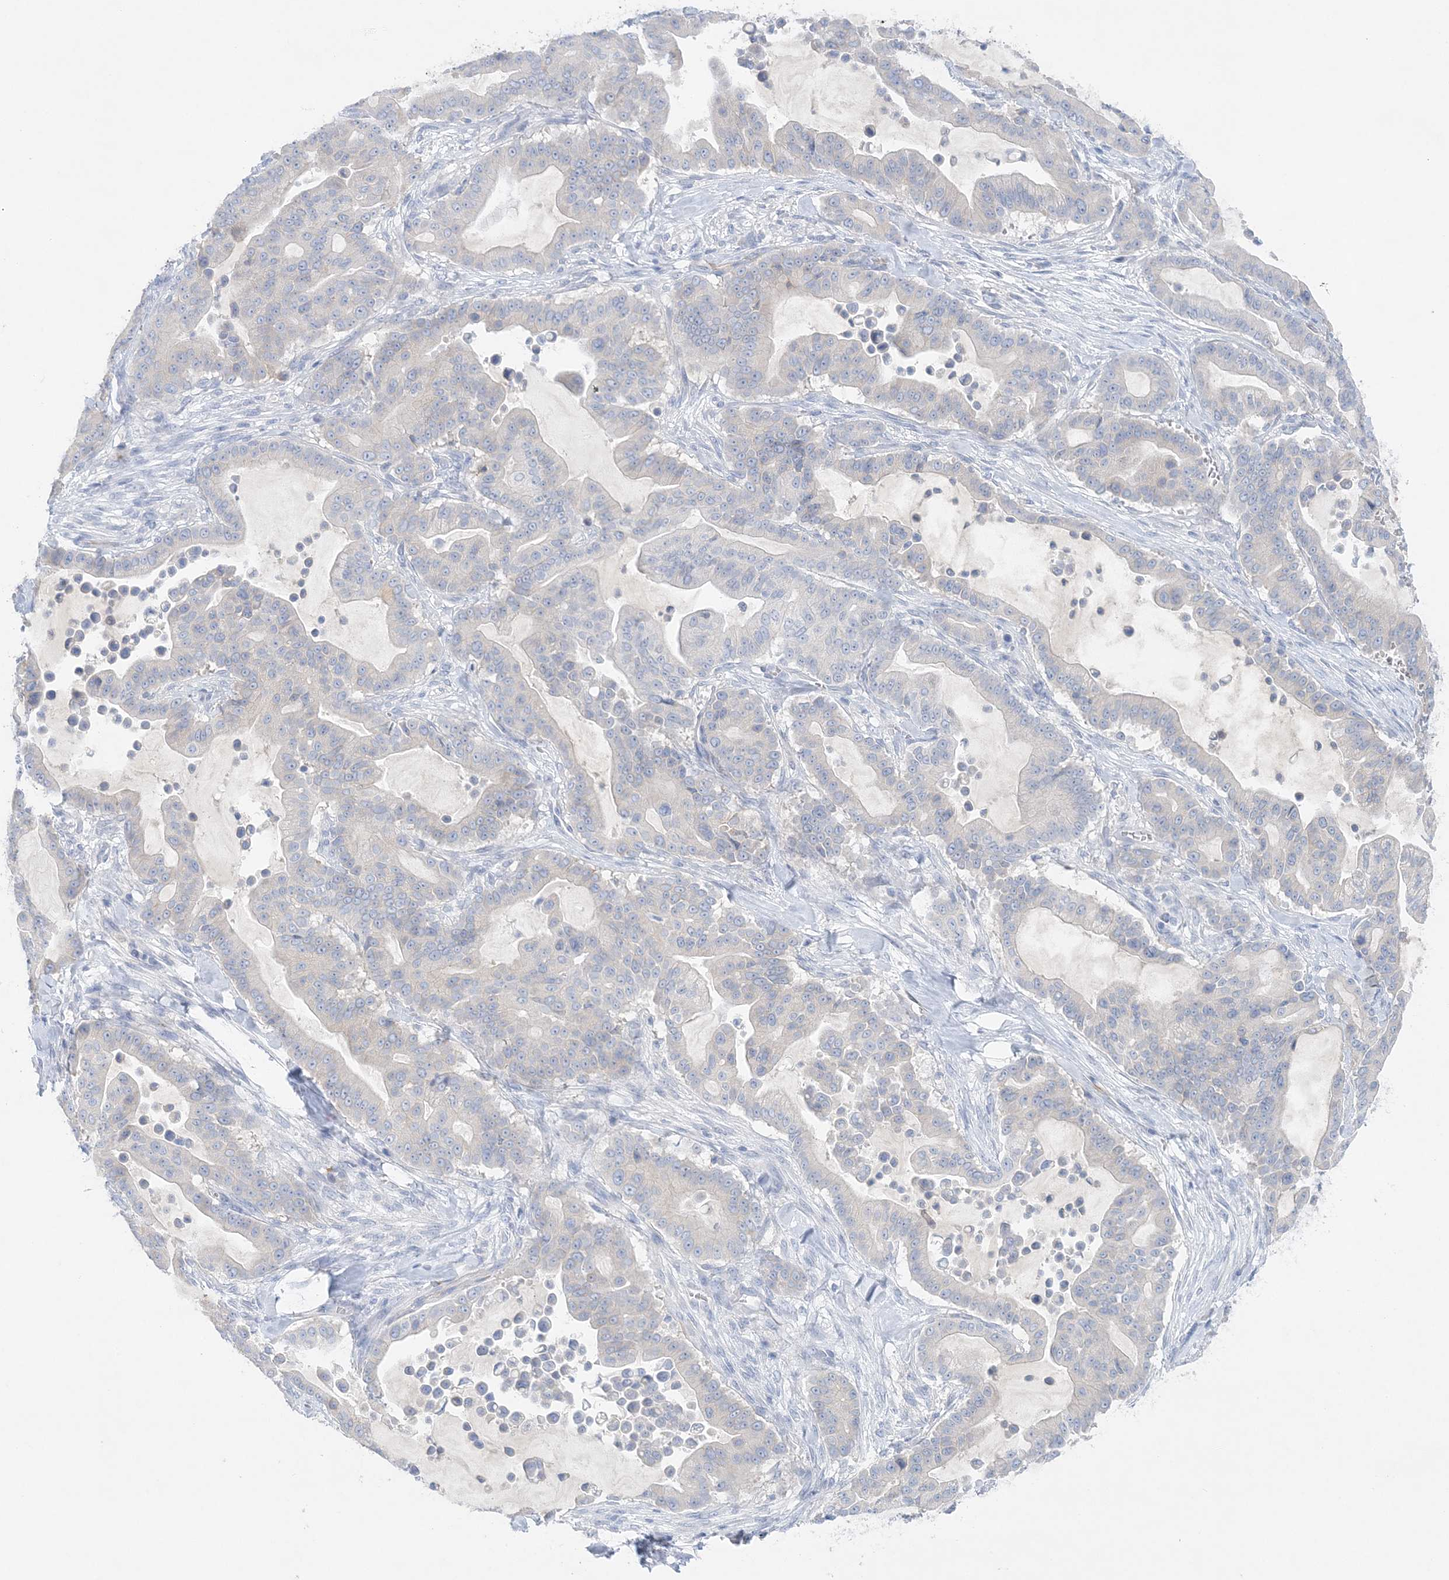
{"staining": {"intensity": "negative", "quantity": "none", "location": "none"}, "tissue": "pancreatic cancer", "cell_type": "Tumor cells", "image_type": "cancer", "snomed": [{"axis": "morphology", "description": "Adenocarcinoma, NOS"}, {"axis": "topography", "description": "Pancreas"}], "caption": "Immunohistochemistry (IHC) image of pancreatic cancer stained for a protein (brown), which reveals no staining in tumor cells.", "gene": "SLC5A6", "patient": {"sex": "male", "age": 63}}